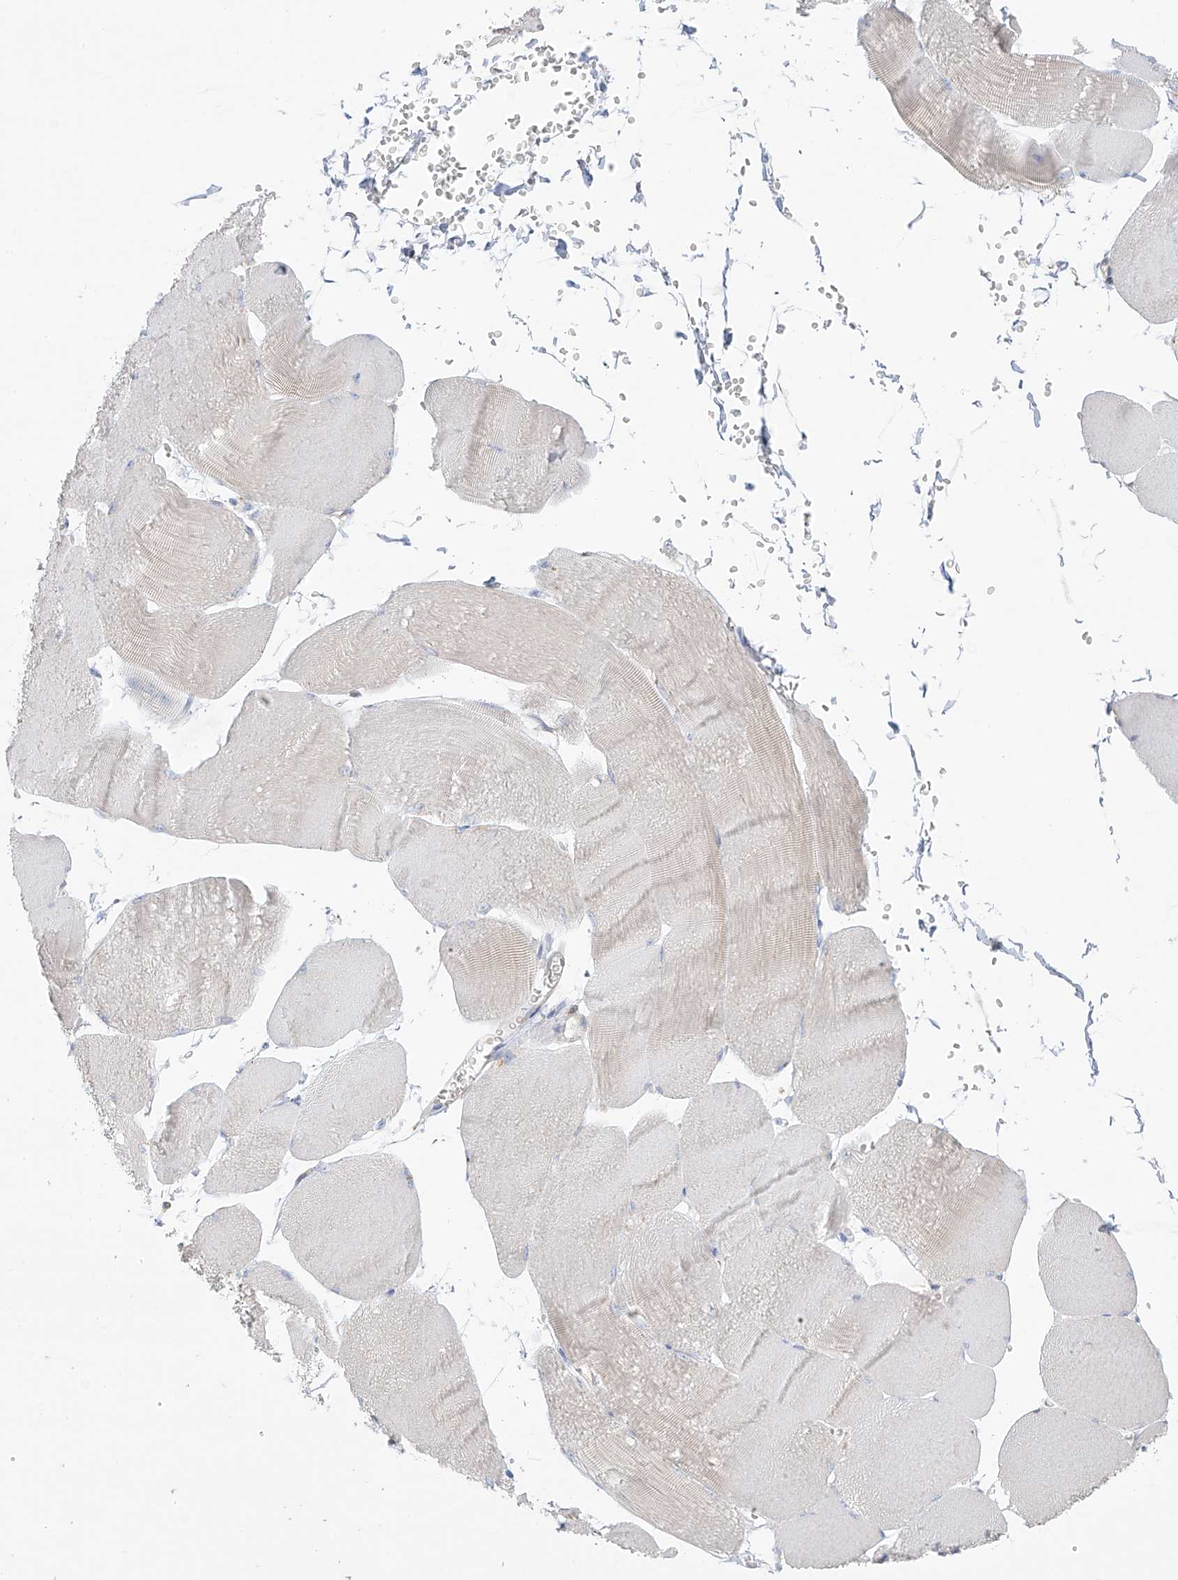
{"staining": {"intensity": "negative", "quantity": "none", "location": "none"}, "tissue": "skeletal muscle", "cell_type": "Myocytes", "image_type": "normal", "snomed": [{"axis": "morphology", "description": "Normal tissue, NOS"}, {"axis": "morphology", "description": "Basal cell carcinoma"}, {"axis": "topography", "description": "Skeletal muscle"}], "caption": "Myocytes are negative for brown protein staining in benign skeletal muscle. (Brightfield microscopy of DAB (3,3'-diaminobenzidine) immunohistochemistry (IHC) at high magnification).", "gene": "TAL2", "patient": {"sex": "female", "age": 64}}